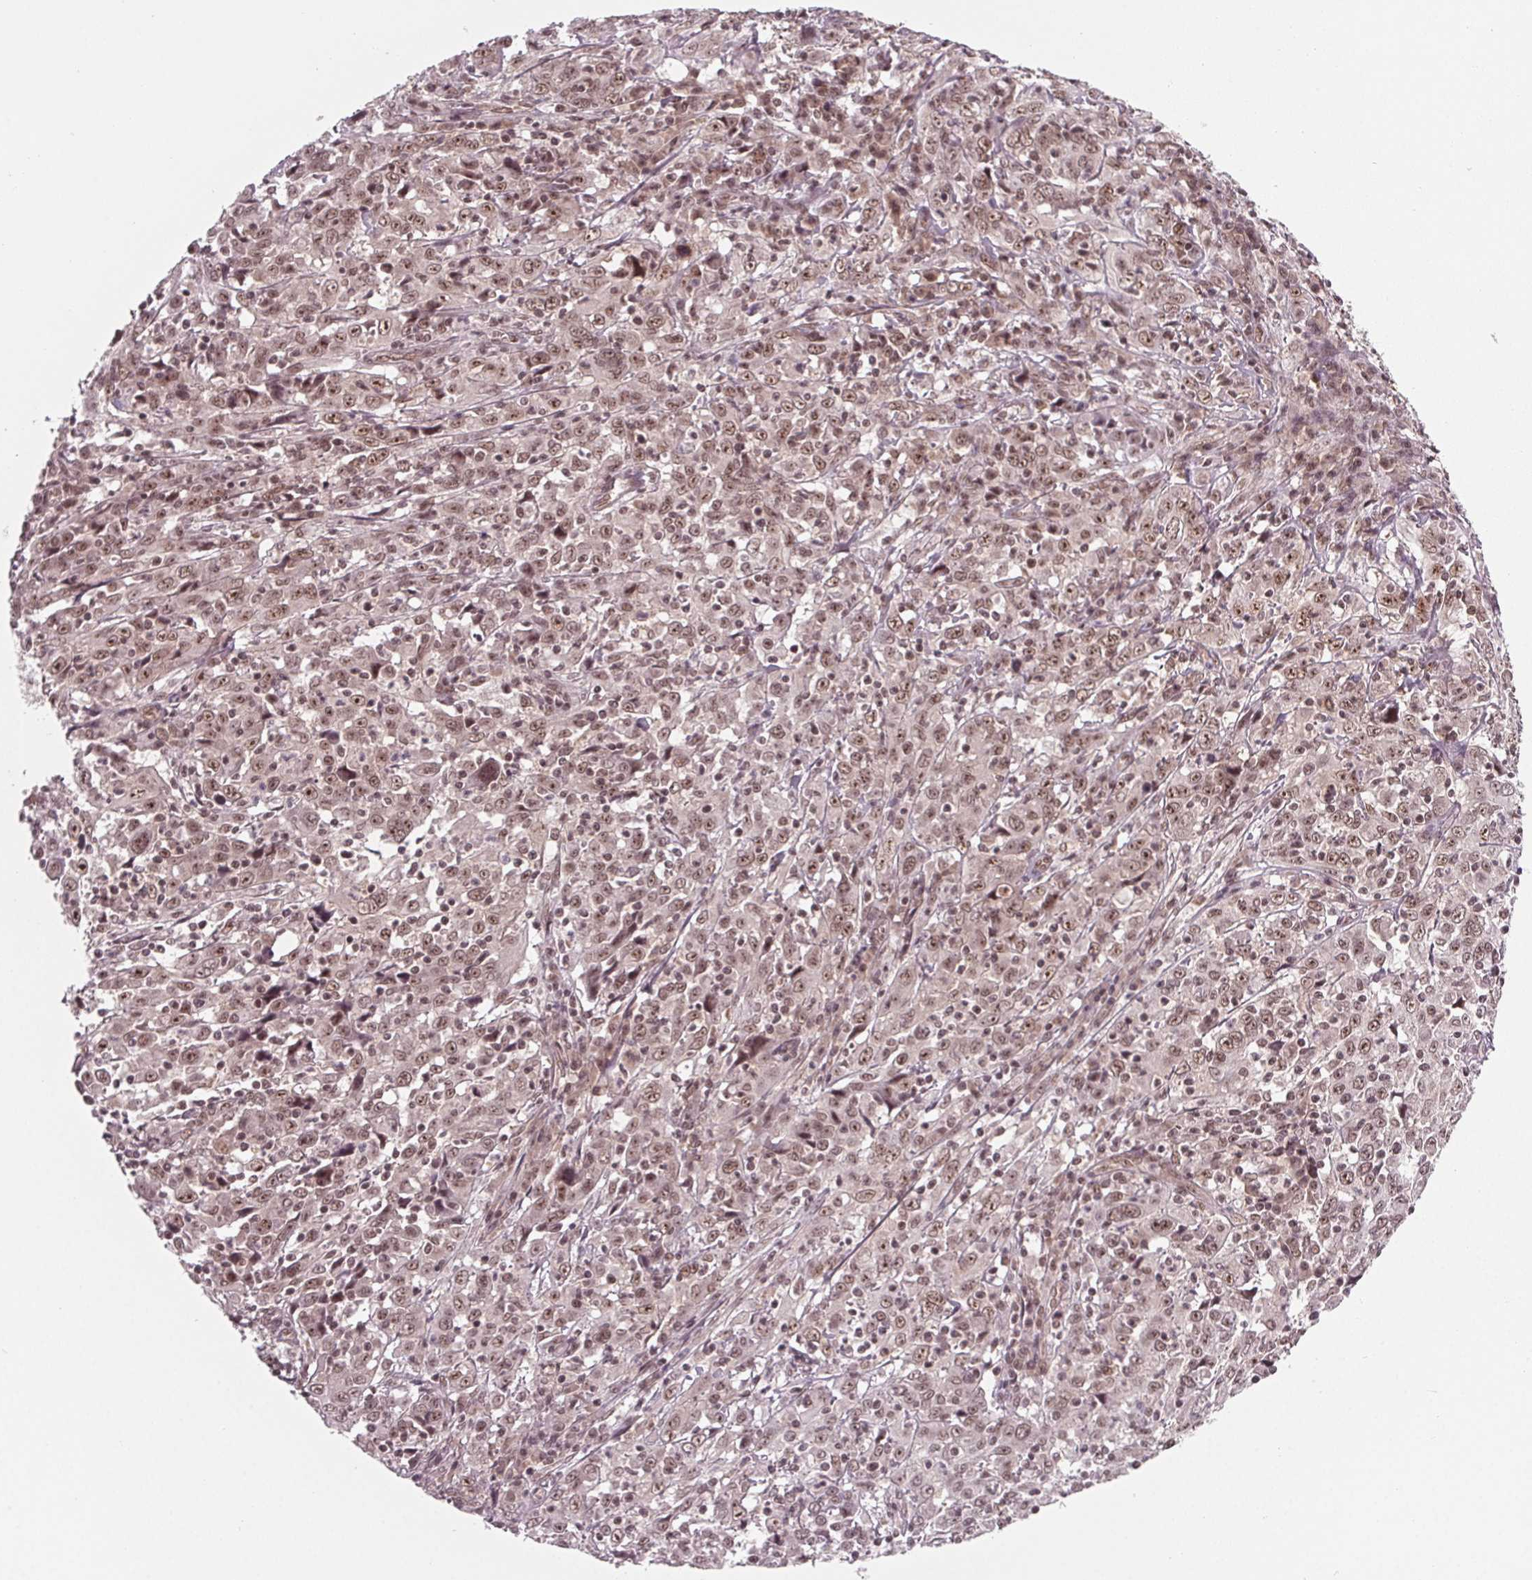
{"staining": {"intensity": "moderate", "quantity": ">75%", "location": "nuclear"}, "tissue": "cervical cancer", "cell_type": "Tumor cells", "image_type": "cancer", "snomed": [{"axis": "morphology", "description": "Squamous cell carcinoma, NOS"}, {"axis": "topography", "description": "Cervix"}], "caption": "Immunohistochemical staining of human cervical squamous cell carcinoma shows medium levels of moderate nuclear expression in about >75% of tumor cells. The protein of interest is stained brown, and the nuclei are stained in blue (DAB IHC with brightfield microscopy, high magnification).", "gene": "DDX41", "patient": {"sex": "female", "age": 46}}